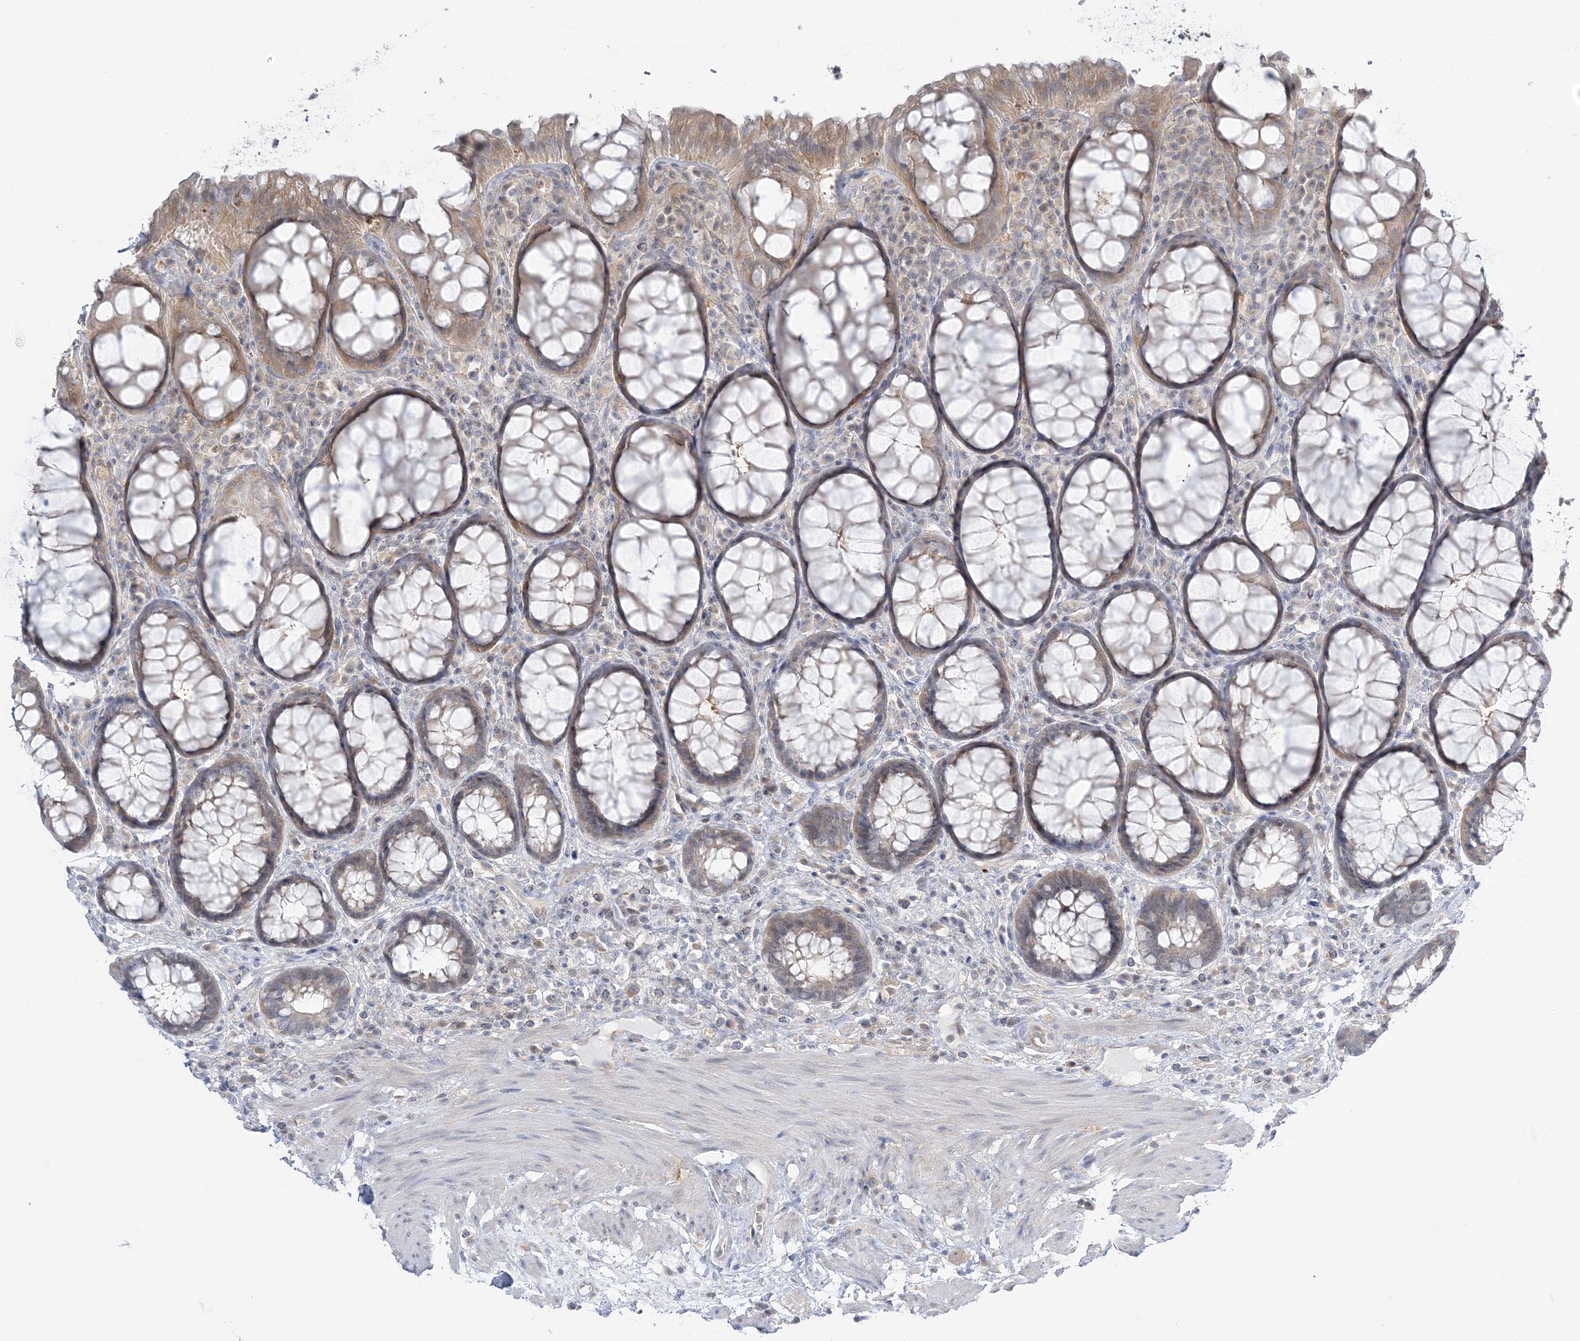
{"staining": {"intensity": "moderate", "quantity": "25%-75%", "location": "cytoplasmic/membranous"}, "tissue": "rectum", "cell_type": "Glandular cells", "image_type": "normal", "snomed": [{"axis": "morphology", "description": "Normal tissue, NOS"}, {"axis": "topography", "description": "Rectum"}], "caption": "This is an image of immunohistochemistry (IHC) staining of unremarkable rectum, which shows moderate staining in the cytoplasmic/membranous of glandular cells.", "gene": "THADA", "patient": {"sex": "male", "age": 64}}